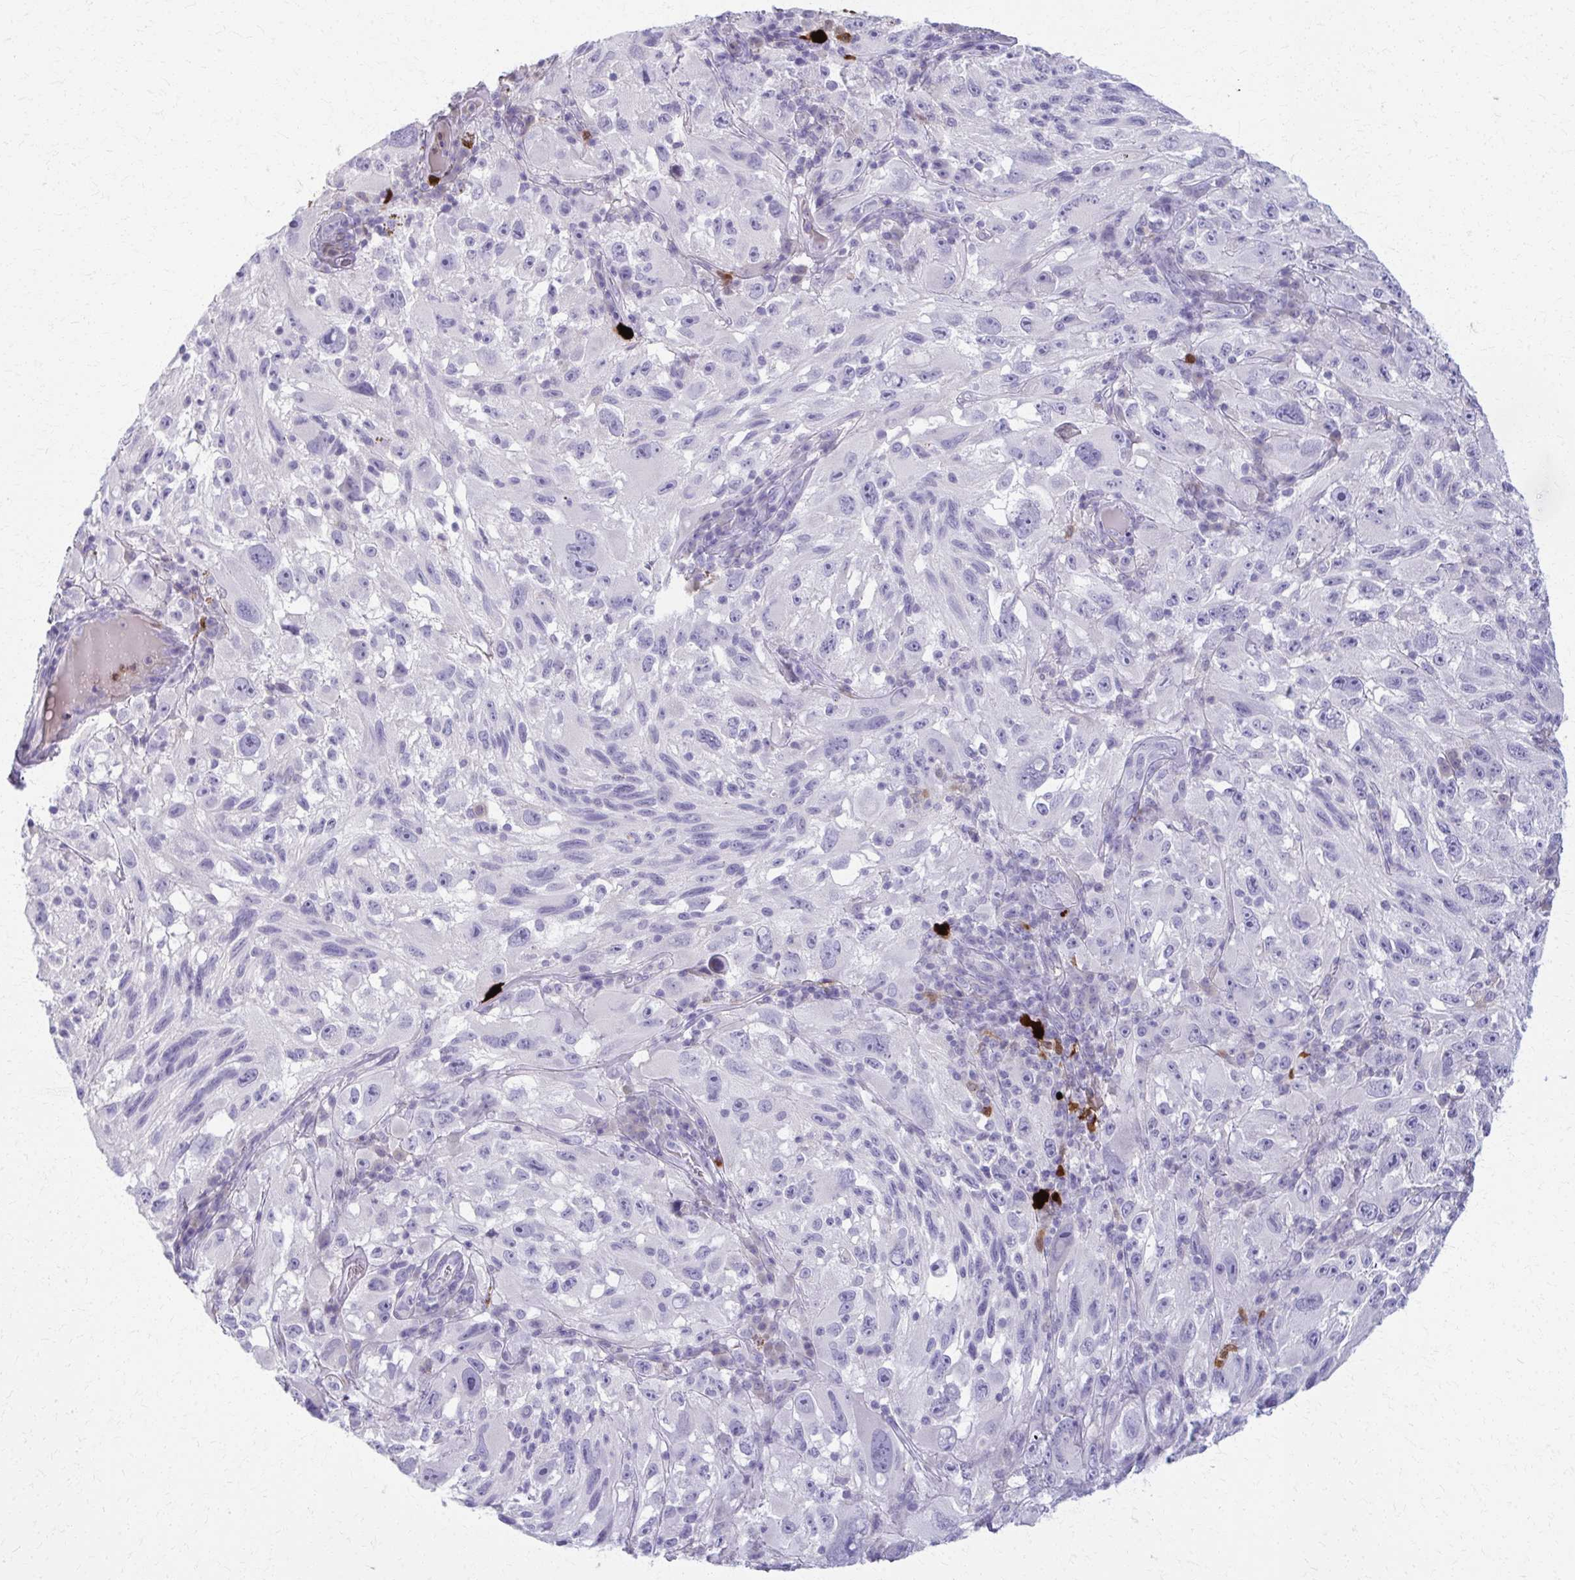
{"staining": {"intensity": "negative", "quantity": "none", "location": "none"}, "tissue": "melanoma", "cell_type": "Tumor cells", "image_type": "cancer", "snomed": [{"axis": "morphology", "description": "Malignant melanoma, NOS"}, {"axis": "topography", "description": "Skin"}], "caption": "DAB (3,3'-diaminobenzidine) immunohistochemical staining of malignant melanoma exhibits no significant staining in tumor cells.", "gene": "OR4M1", "patient": {"sex": "female", "age": 71}}